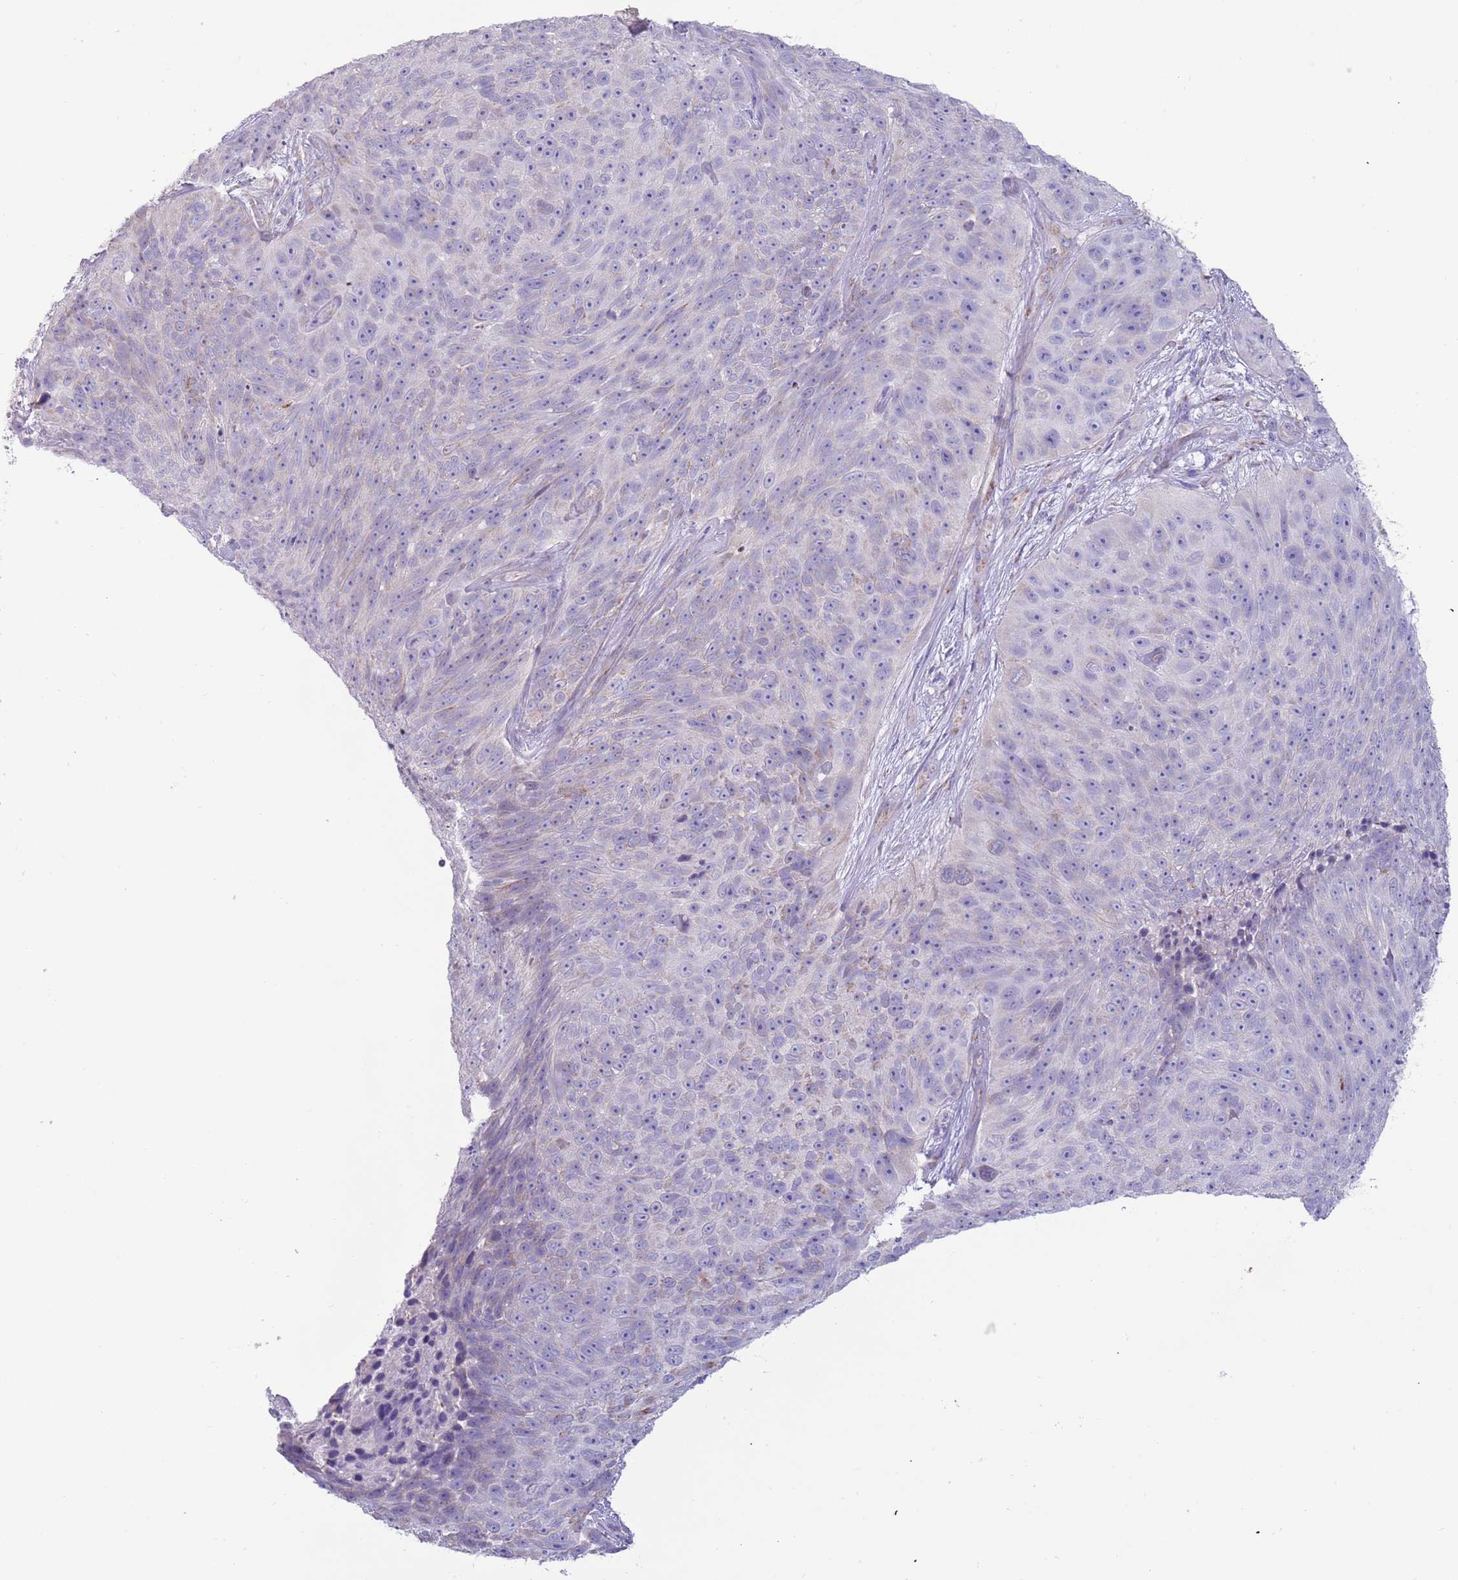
{"staining": {"intensity": "negative", "quantity": "none", "location": "none"}, "tissue": "skin cancer", "cell_type": "Tumor cells", "image_type": "cancer", "snomed": [{"axis": "morphology", "description": "Squamous cell carcinoma, NOS"}, {"axis": "topography", "description": "Skin"}], "caption": "Human skin cancer stained for a protein using immunohistochemistry demonstrates no expression in tumor cells.", "gene": "RNF222", "patient": {"sex": "female", "age": 87}}